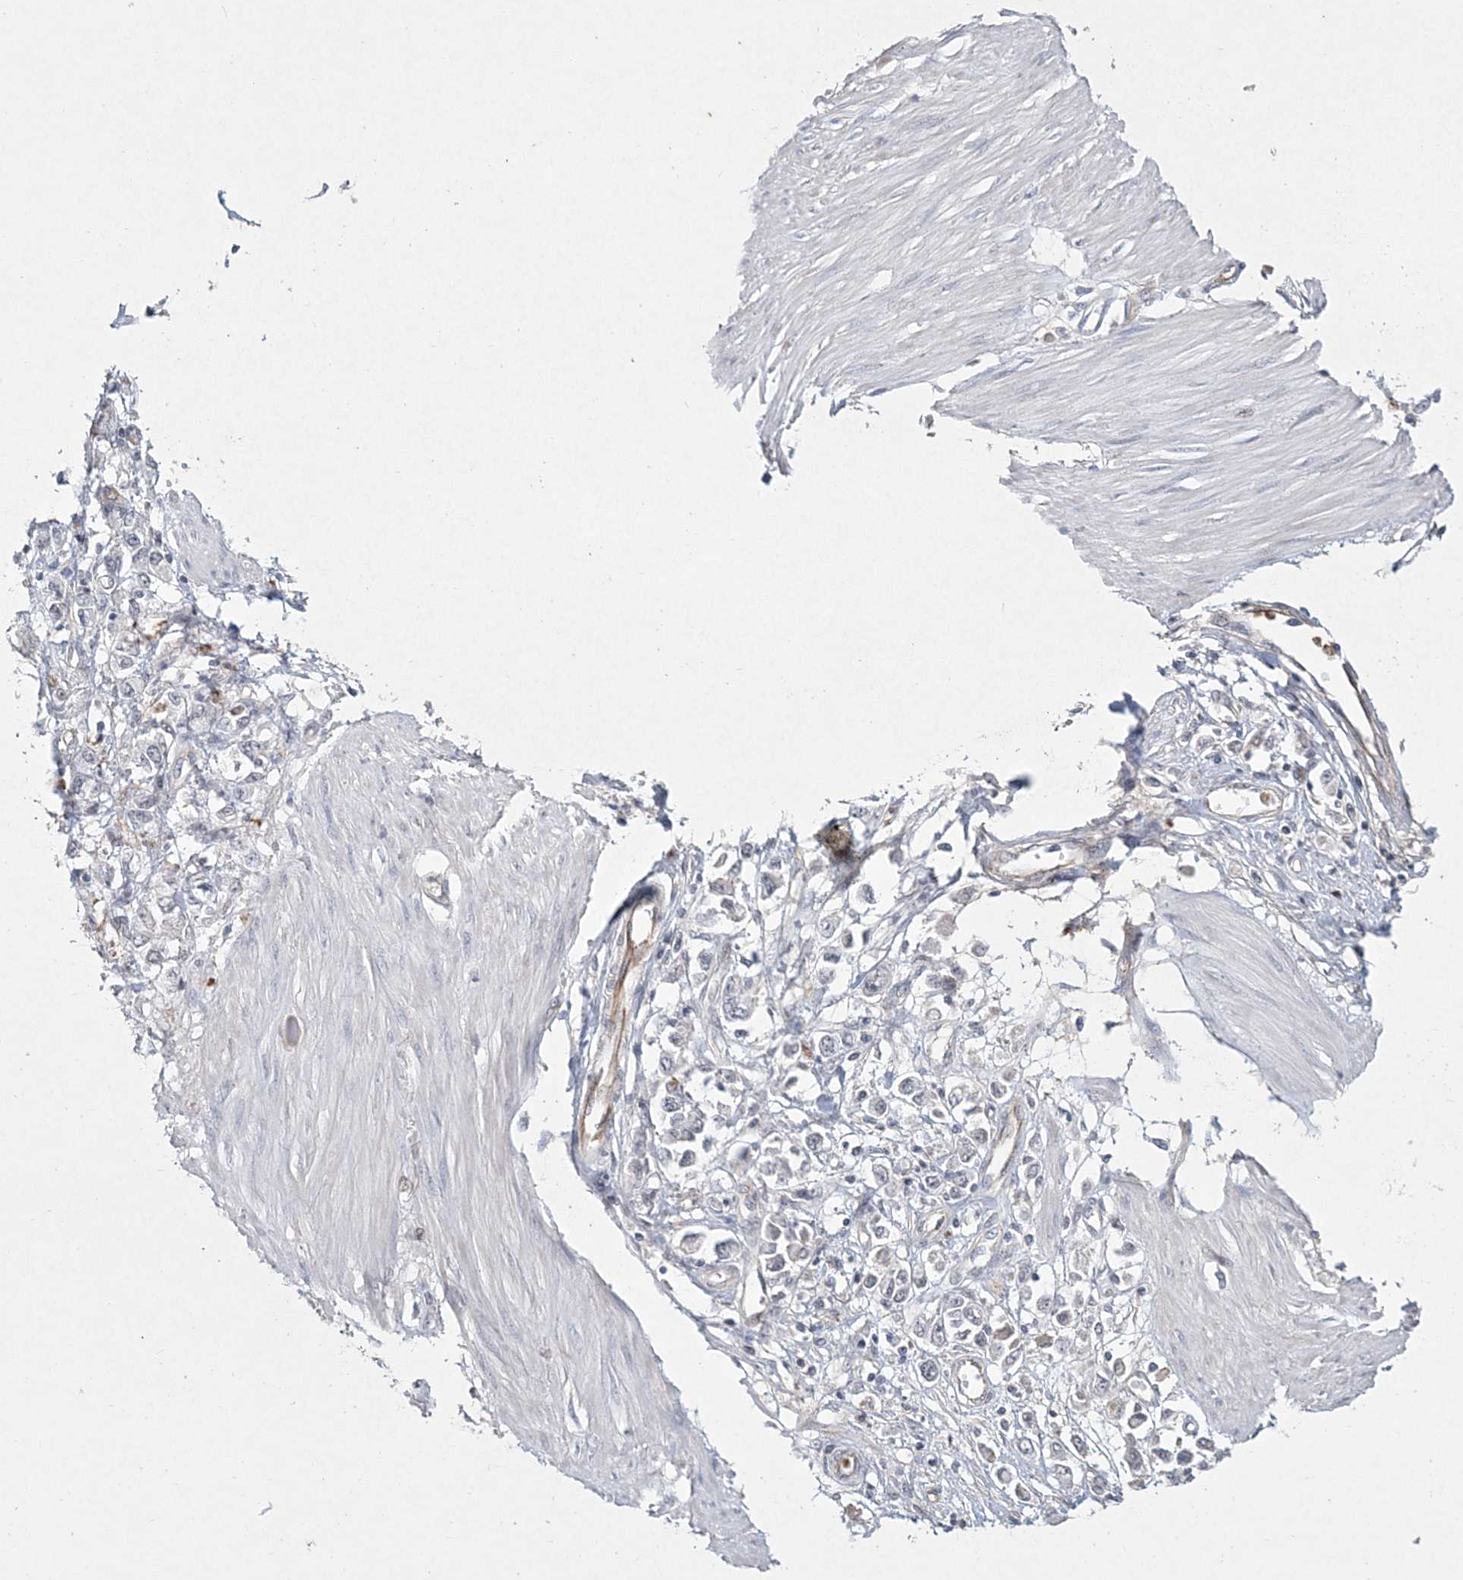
{"staining": {"intensity": "negative", "quantity": "none", "location": "none"}, "tissue": "stomach cancer", "cell_type": "Tumor cells", "image_type": "cancer", "snomed": [{"axis": "morphology", "description": "Adenocarcinoma, NOS"}, {"axis": "topography", "description": "Stomach"}], "caption": "Tumor cells show no significant protein positivity in stomach cancer (adenocarcinoma).", "gene": "DPCD", "patient": {"sex": "female", "age": 76}}